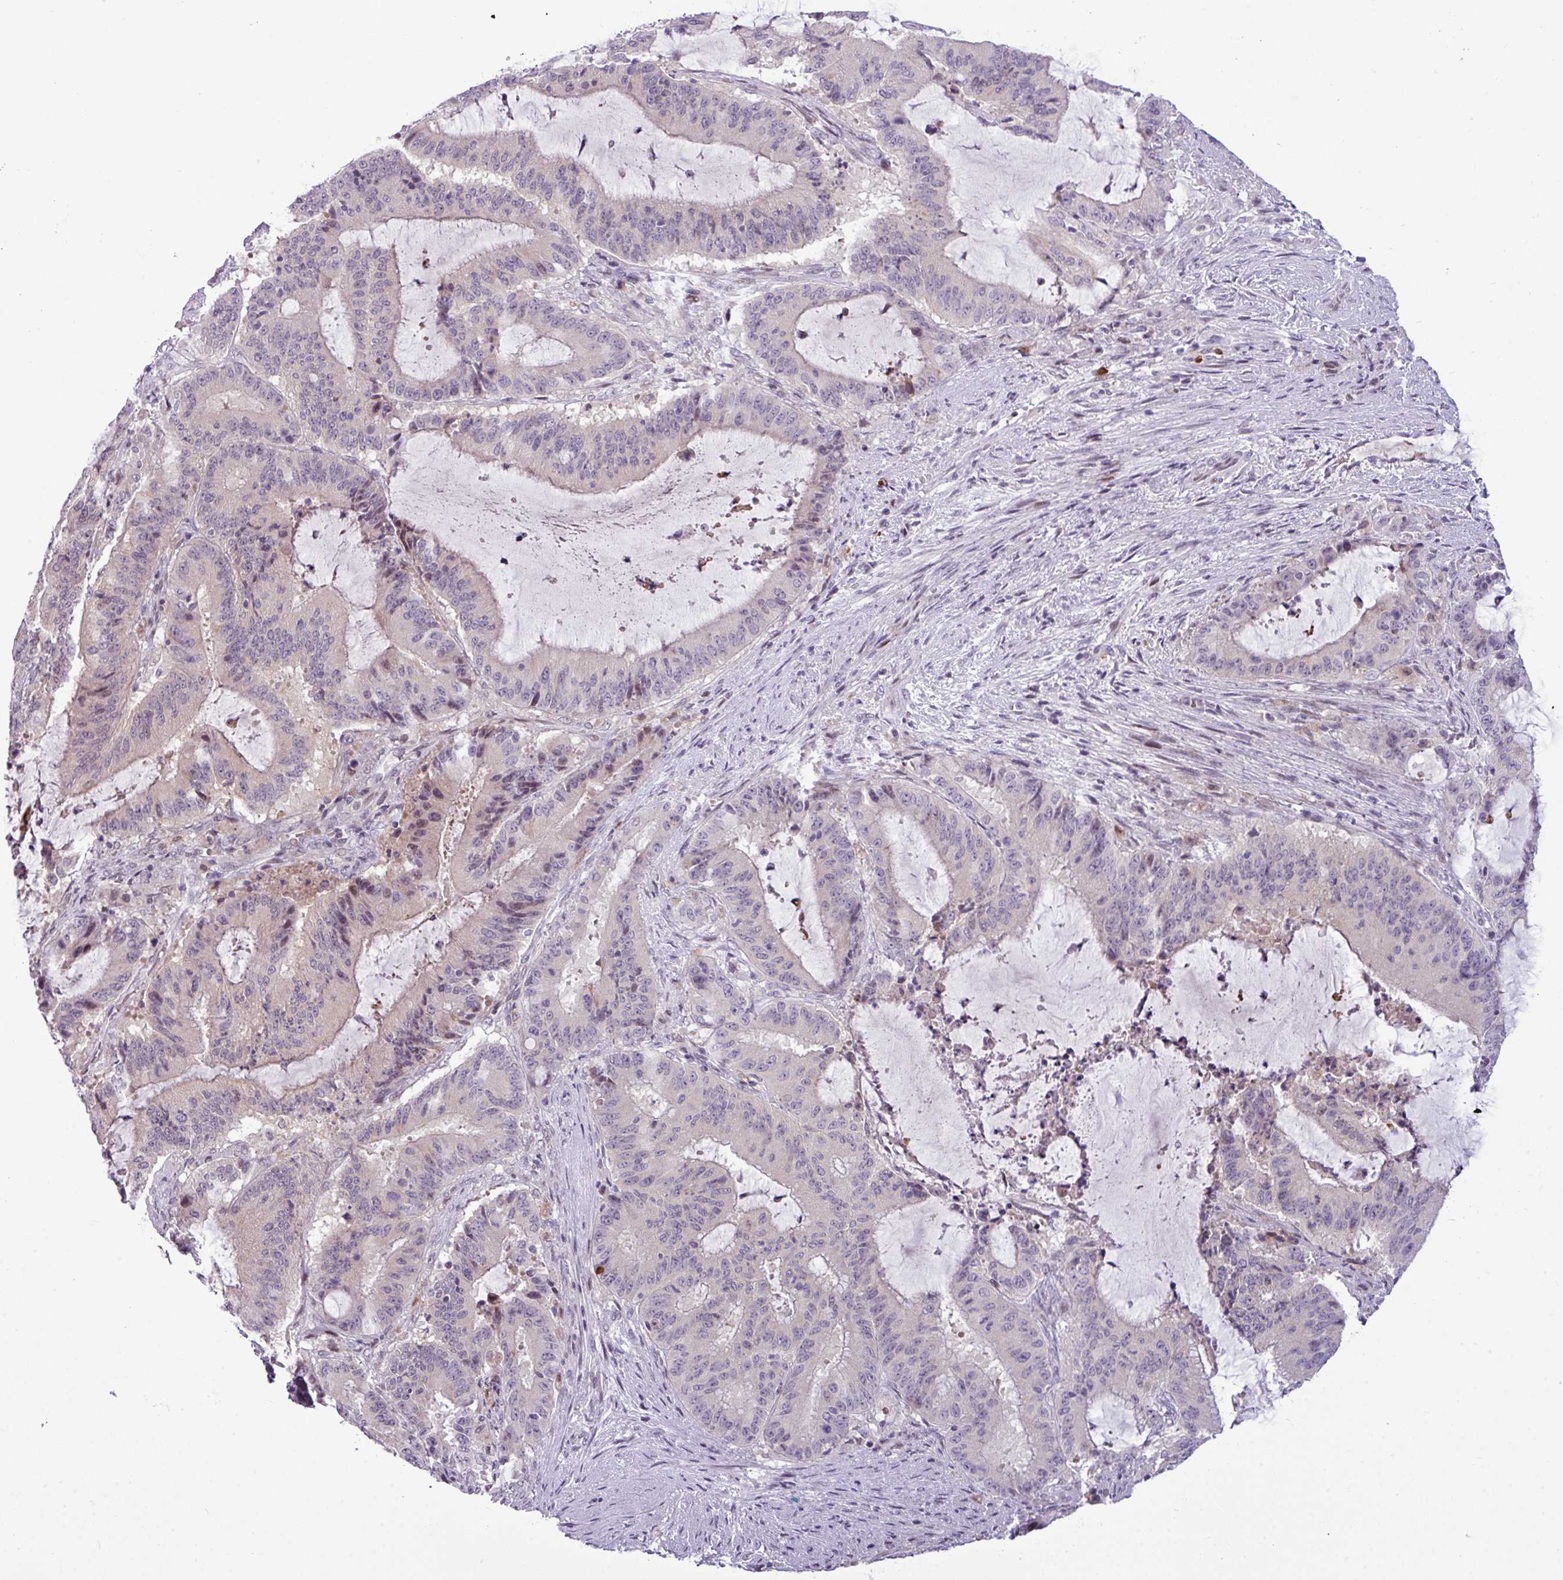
{"staining": {"intensity": "negative", "quantity": "none", "location": "none"}, "tissue": "liver cancer", "cell_type": "Tumor cells", "image_type": "cancer", "snomed": [{"axis": "morphology", "description": "Normal tissue, NOS"}, {"axis": "morphology", "description": "Cholangiocarcinoma"}, {"axis": "topography", "description": "Liver"}, {"axis": "topography", "description": "Peripheral nerve tissue"}], "caption": "The histopathology image displays no significant positivity in tumor cells of liver cancer.", "gene": "SLC66A2", "patient": {"sex": "female", "age": 73}}